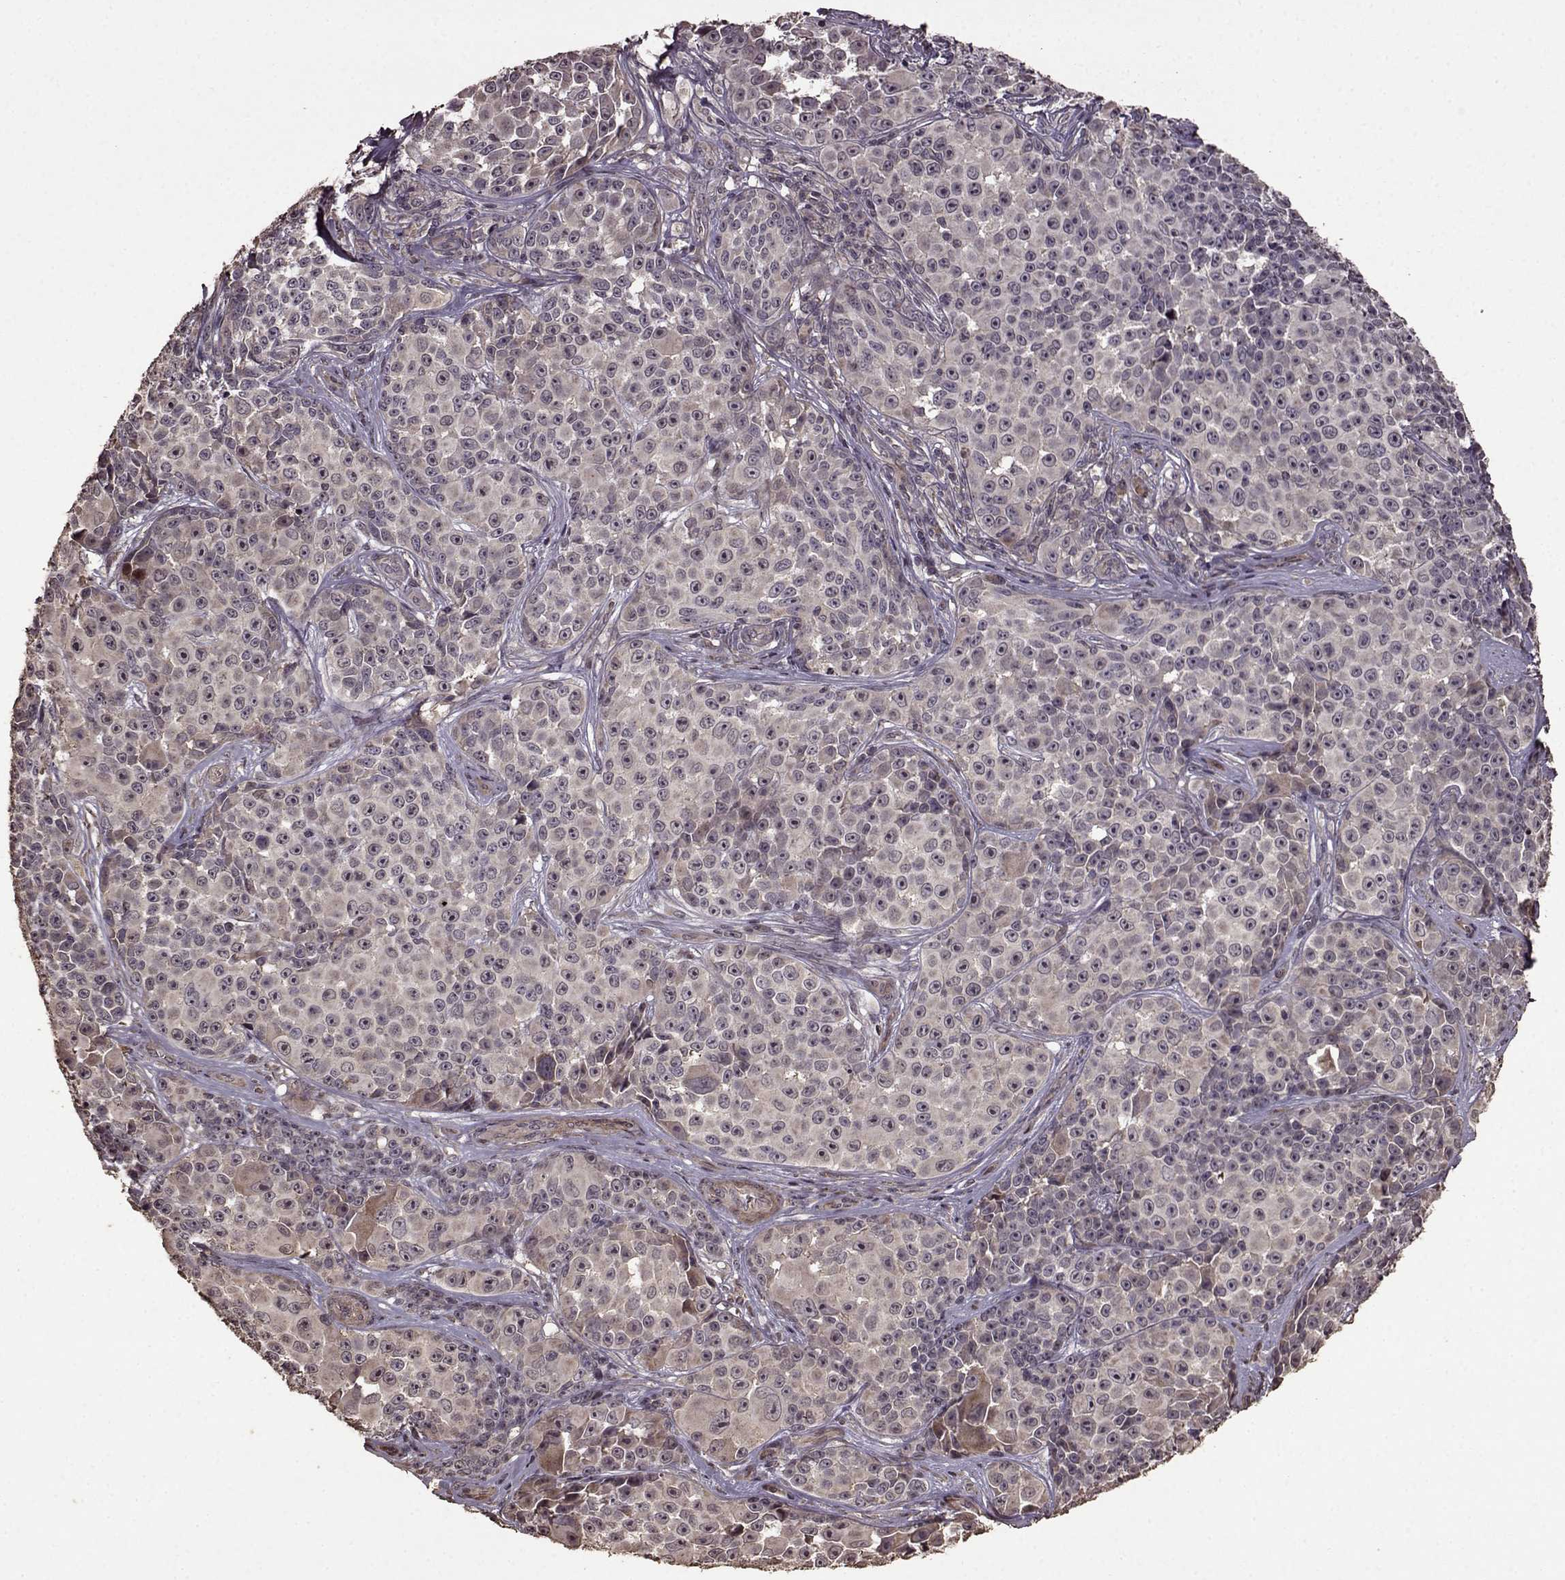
{"staining": {"intensity": "negative", "quantity": "none", "location": "none"}, "tissue": "melanoma", "cell_type": "Tumor cells", "image_type": "cancer", "snomed": [{"axis": "morphology", "description": "Malignant melanoma, NOS"}, {"axis": "topography", "description": "Skin"}], "caption": "Photomicrograph shows no protein positivity in tumor cells of malignant melanoma tissue.", "gene": "FBXW11", "patient": {"sex": "female", "age": 88}}